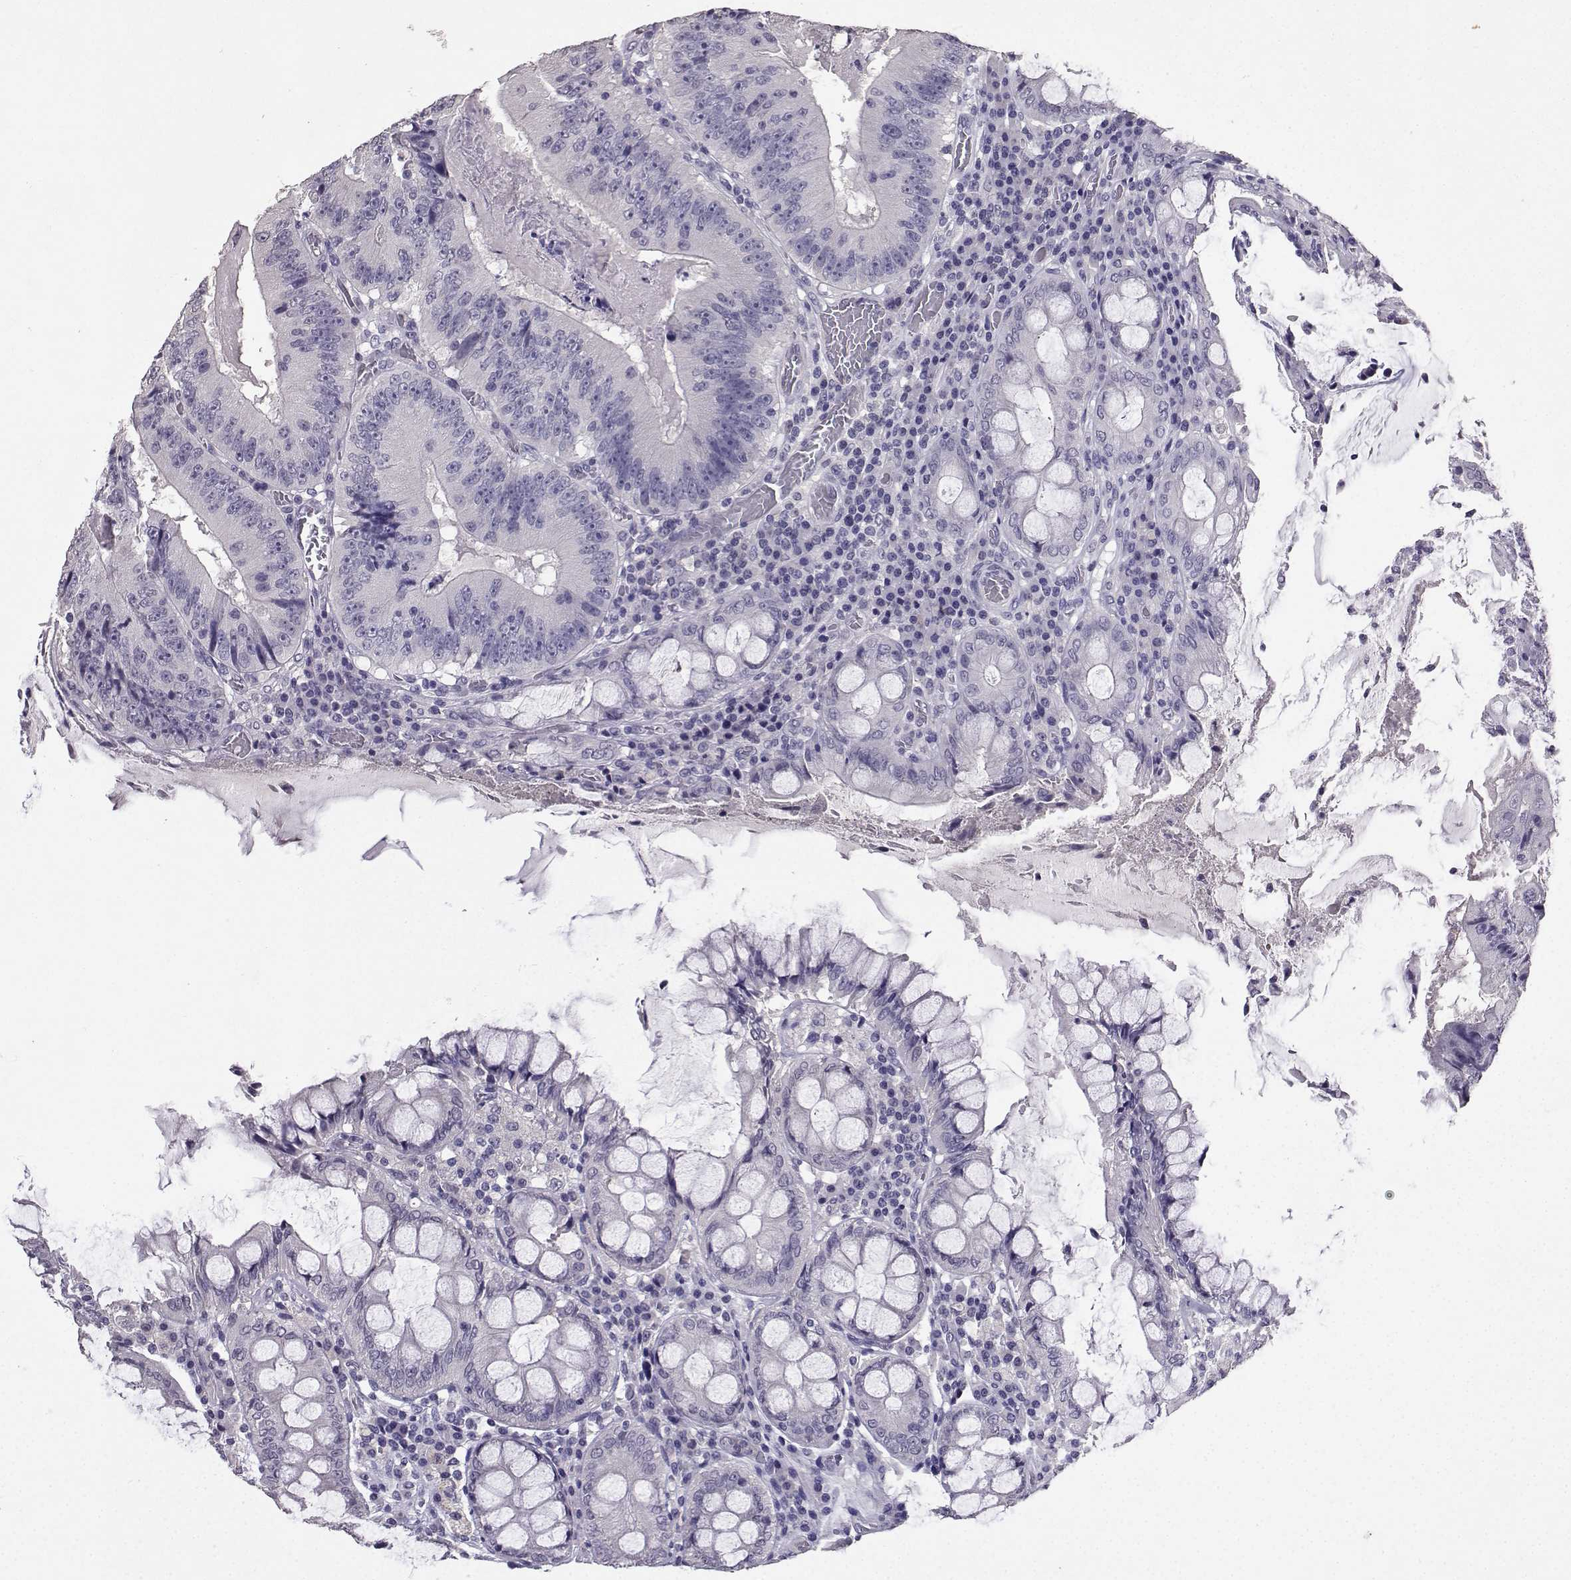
{"staining": {"intensity": "negative", "quantity": "none", "location": "none"}, "tissue": "colorectal cancer", "cell_type": "Tumor cells", "image_type": "cancer", "snomed": [{"axis": "morphology", "description": "Adenocarcinoma, NOS"}, {"axis": "topography", "description": "Colon"}], "caption": "Immunohistochemistry (IHC) photomicrograph of neoplastic tissue: colorectal cancer stained with DAB (3,3'-diaminobenzidine) reveals no significant protein expression in tumor cells. (Stains: DAB (3,3'-diaminobenzidine) immunohistochemistry (IHC) with hematoxylin counter stain, Microscopy: brightfield microscopy at high magnification).", "gene": "SPAG11B", "patient": {"sex": "female", "age": 86}}